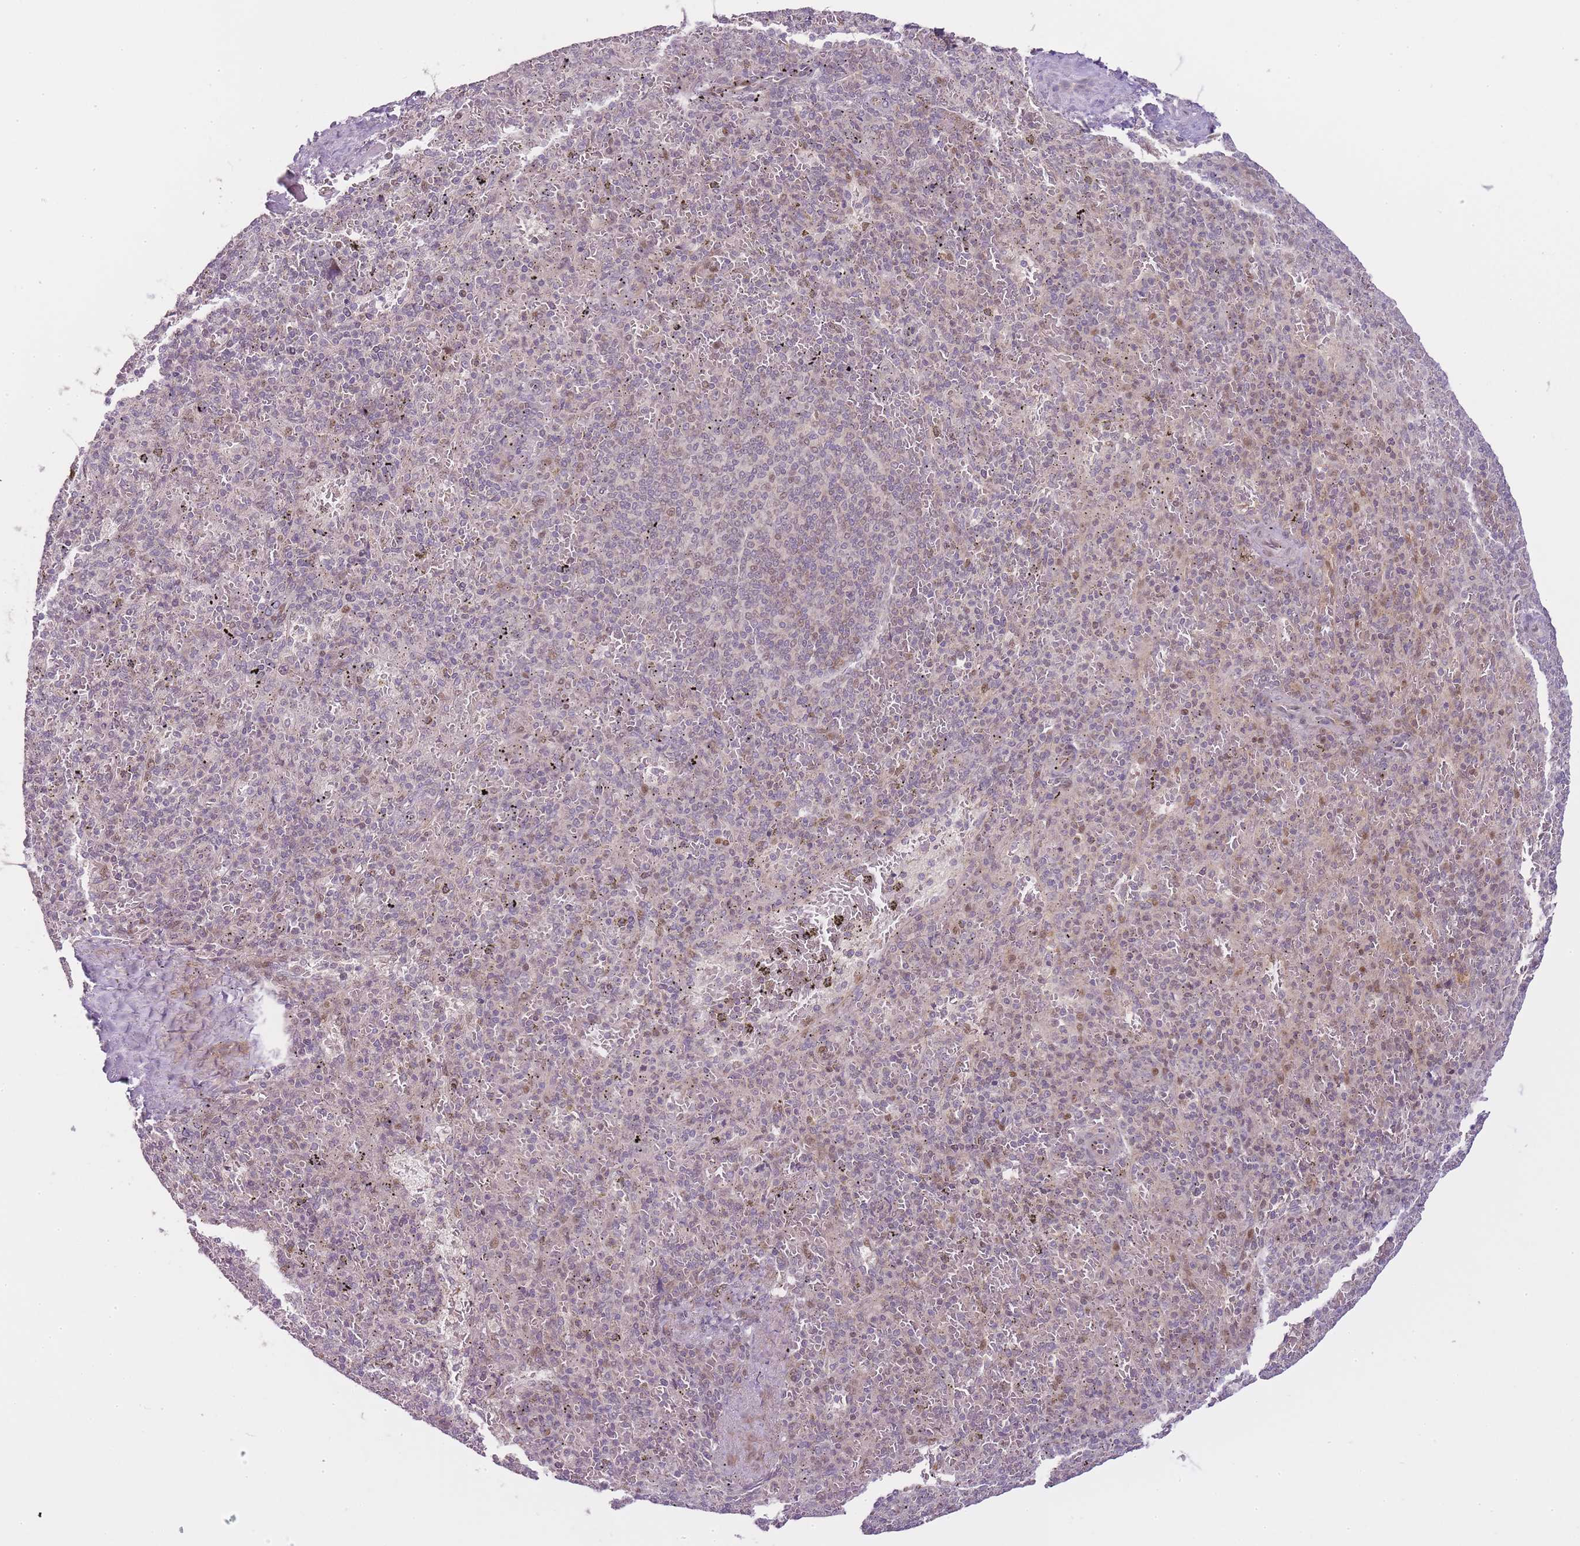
{"staining": {"intensity": "weak", "quantity": "25%-75%", "location": "nuclear"}, "tissue": "spleen", "cell_type": "Cells in red pulp", "image_type": "normal", "snomed": [{"axis": "morphology", "description": "Normal tissue, NOS"}, {"axis": "topography", "description": "Spleen"}], "caption": "Protein expression by IHC shows weak nuclear positivity in approximately 25%-75% of cells in red pulp in normal spleen.", "gene": "OGG1", "patient": {"sex": "male", "age": 82}}